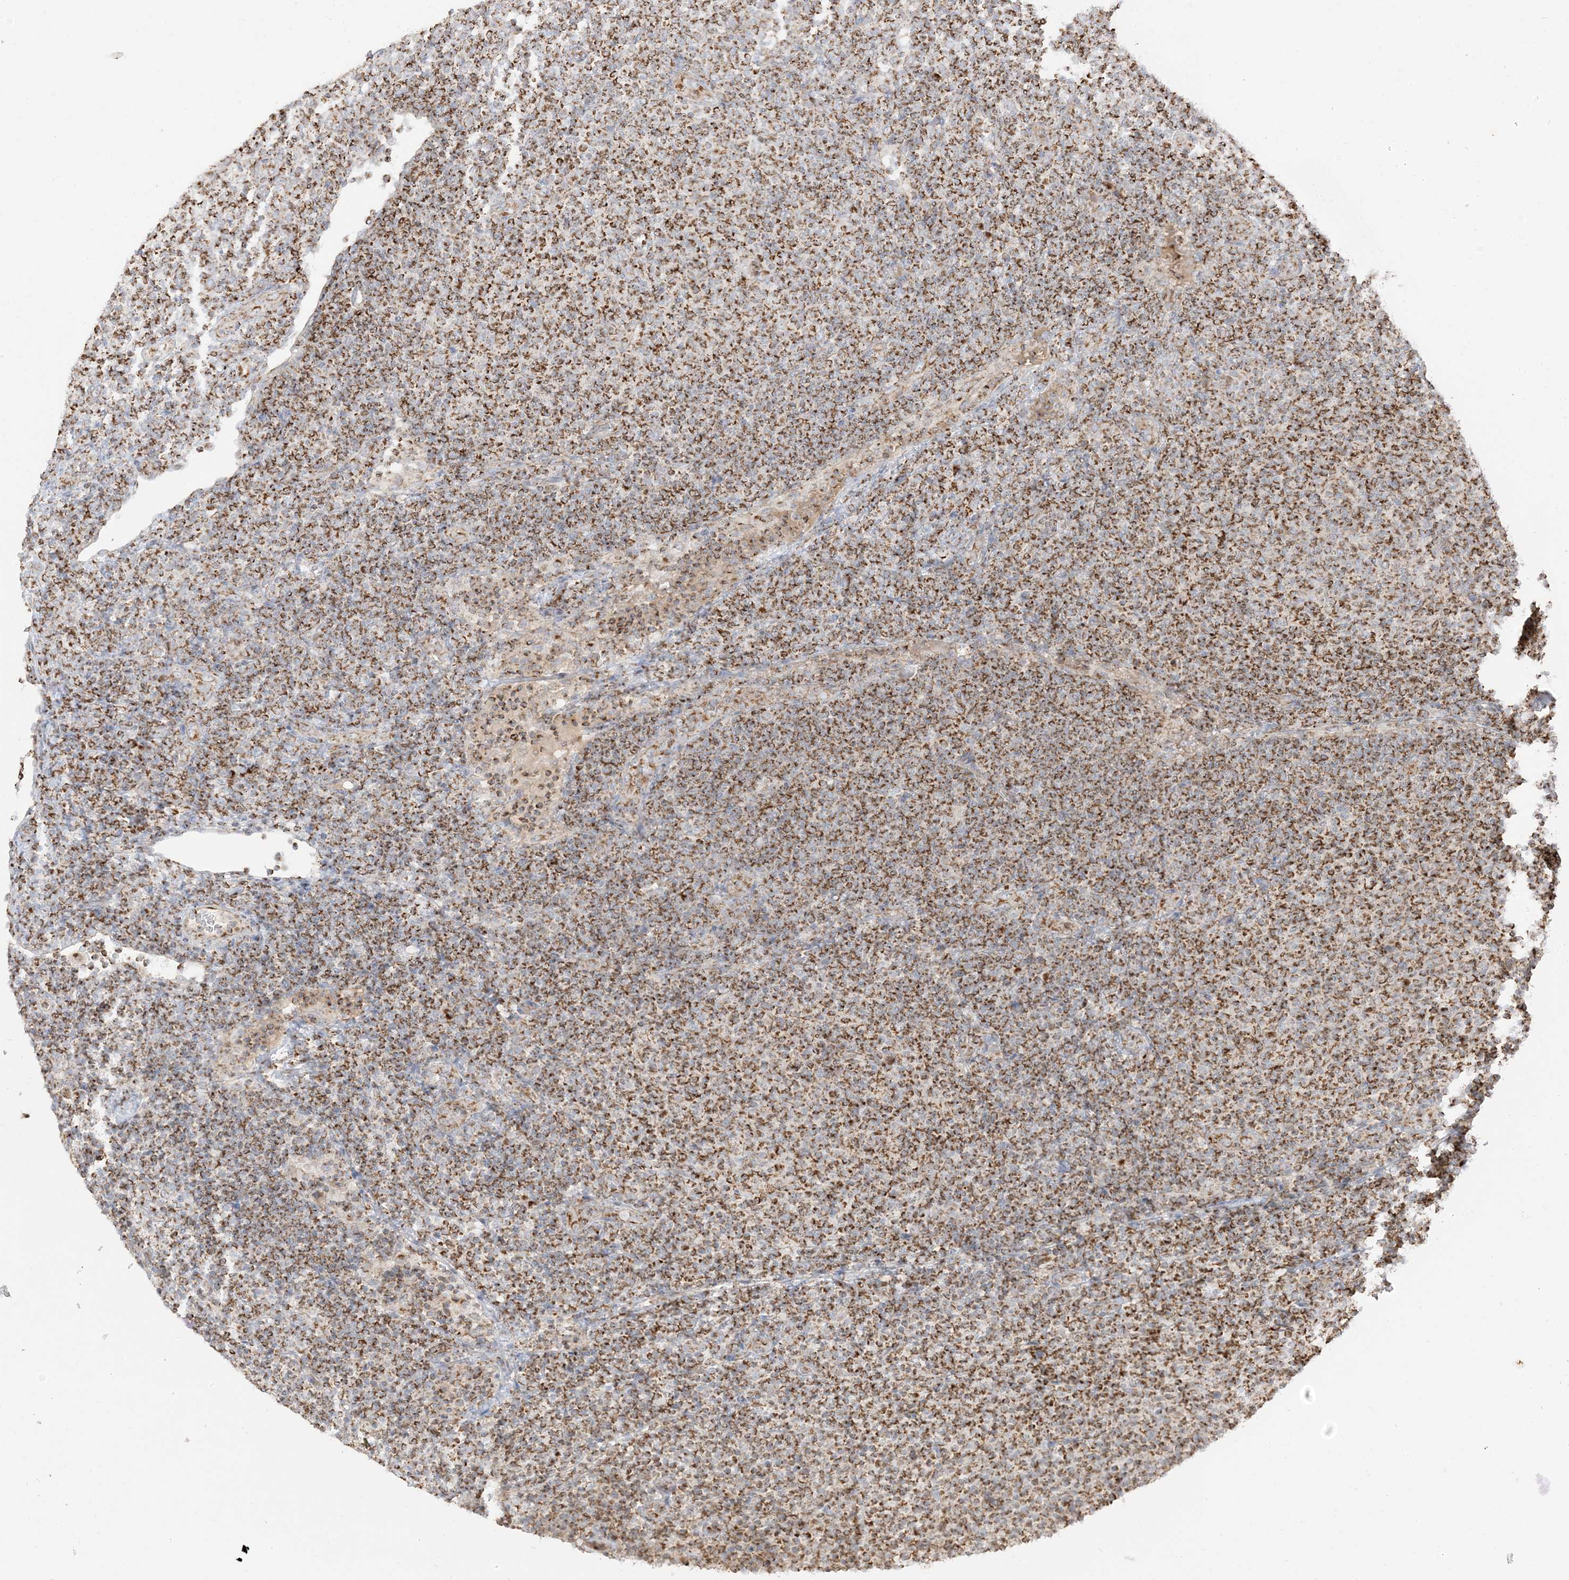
{"staining": {"intensity": "strong", "quantity": ">75%", "location": "cytoplasmic/membranous"}, "tissue": "lymphoma", "cell_type": "Tumor cells", "image_type": "cancer", "snomed": [{"axis": "morphology", "description": "Malignant lymphoma, non-Hodgkin's type, Low grade"}, {"axis": "topography", "description": "Lymph node"}], "caption": "Tumor cells reveal strong cytoplasmic/membranous expression in about >75% of cells in lymphoma. (DAB (3,3'-diaminobenzidine) IHC with brightfield microscopy, high magnification).", "gene": "SLC25A12", "patient": {"sex": "male", "age": 66}}